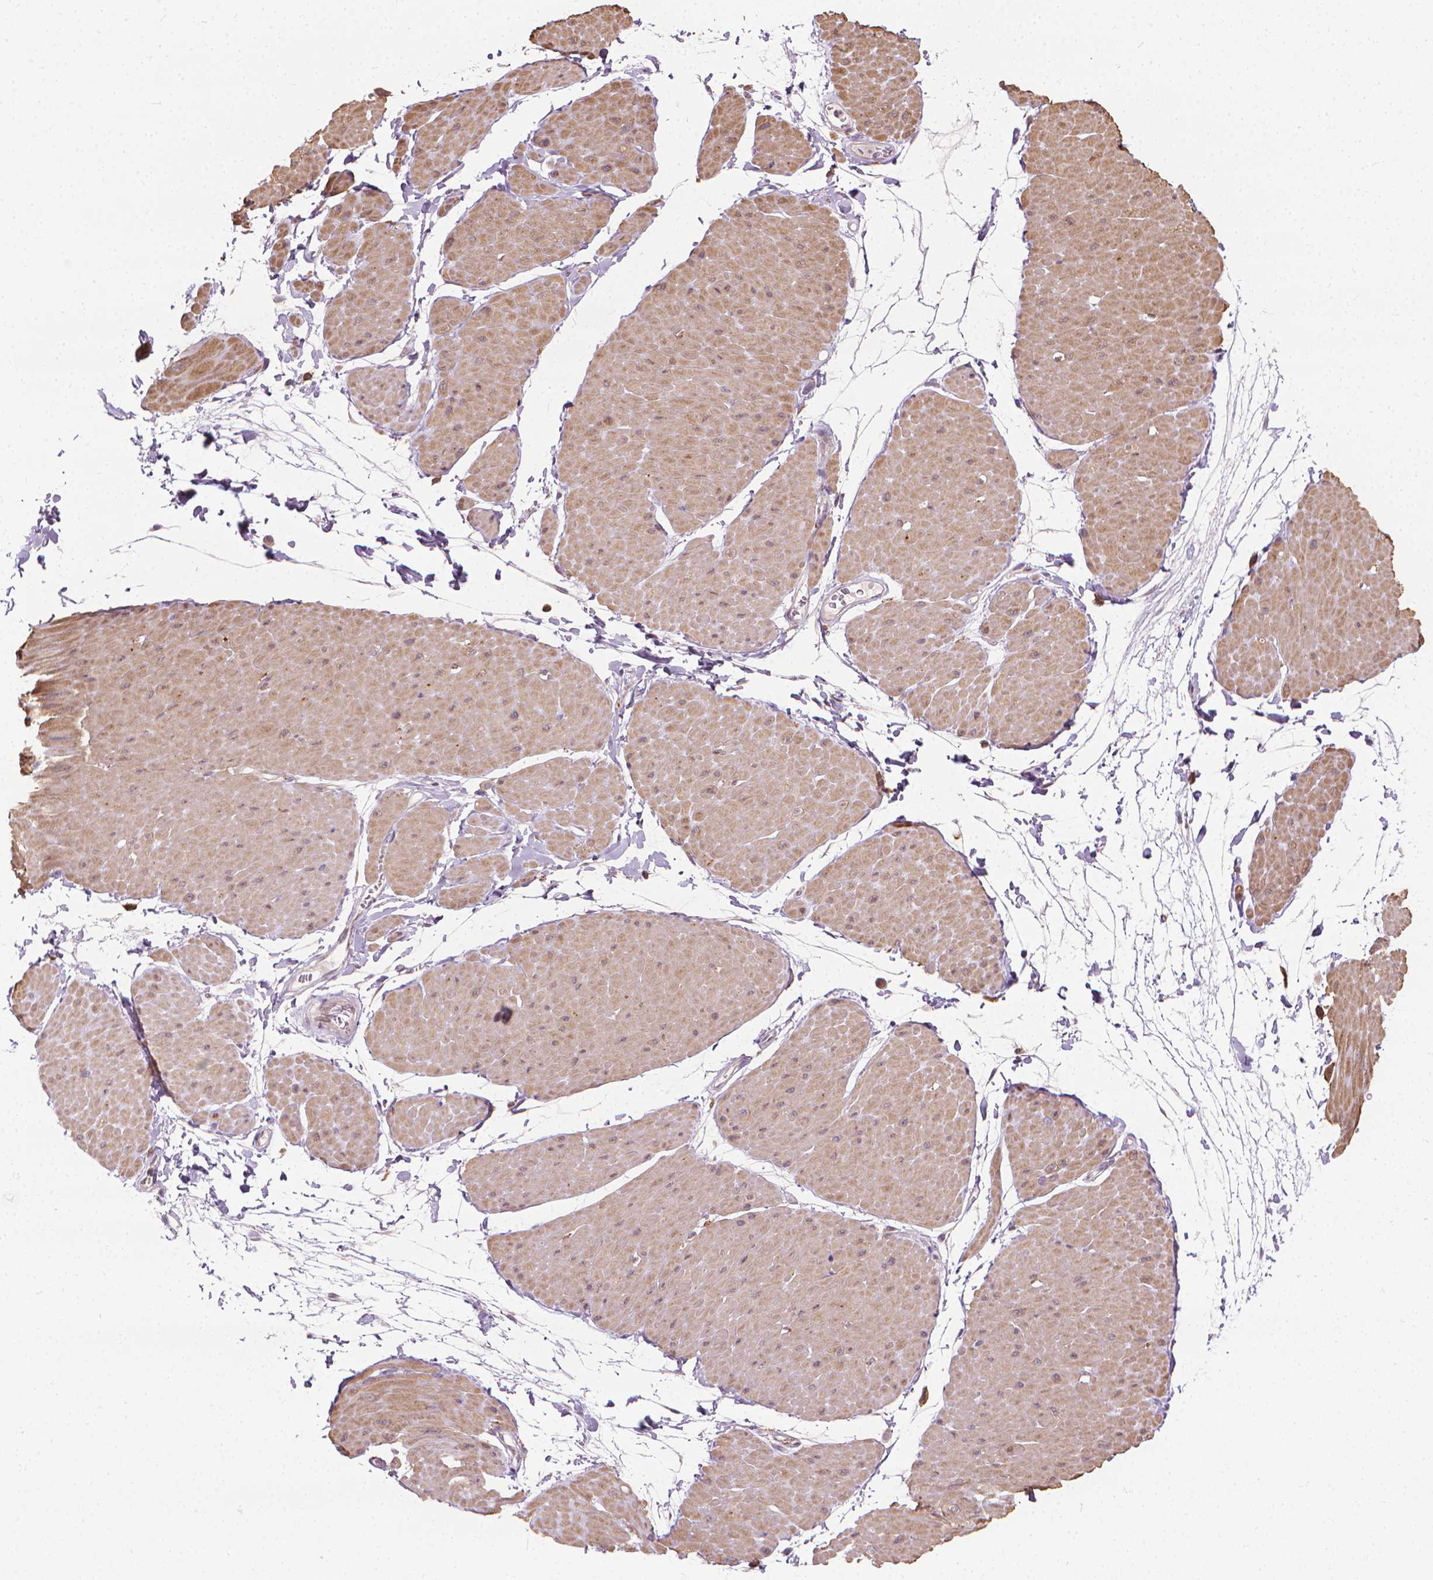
{"staining": {"intensity": "negative", "quantity": "none", "location": "none"}, "tissue": "adipose tissue", "cell_type": "Adipocytes", "image_type": "normal", "snomed": [{"axis": "morphology", "description": "Normal tissue, NOS"}, {"axis": "topography", "description": "Smooth muscle"}, {"axis": "topography", "description": "Peripheral nerve tissue"}], "caption": "The micrograph shows no significant staining in adipocytes of adipose tissue. (Brightfield microscopy of DAB (3,3'-diaminobenzidine) IHC at high magnification).", "gene": "PRAG1", "patient": {"sex": "male", "age": 58}}